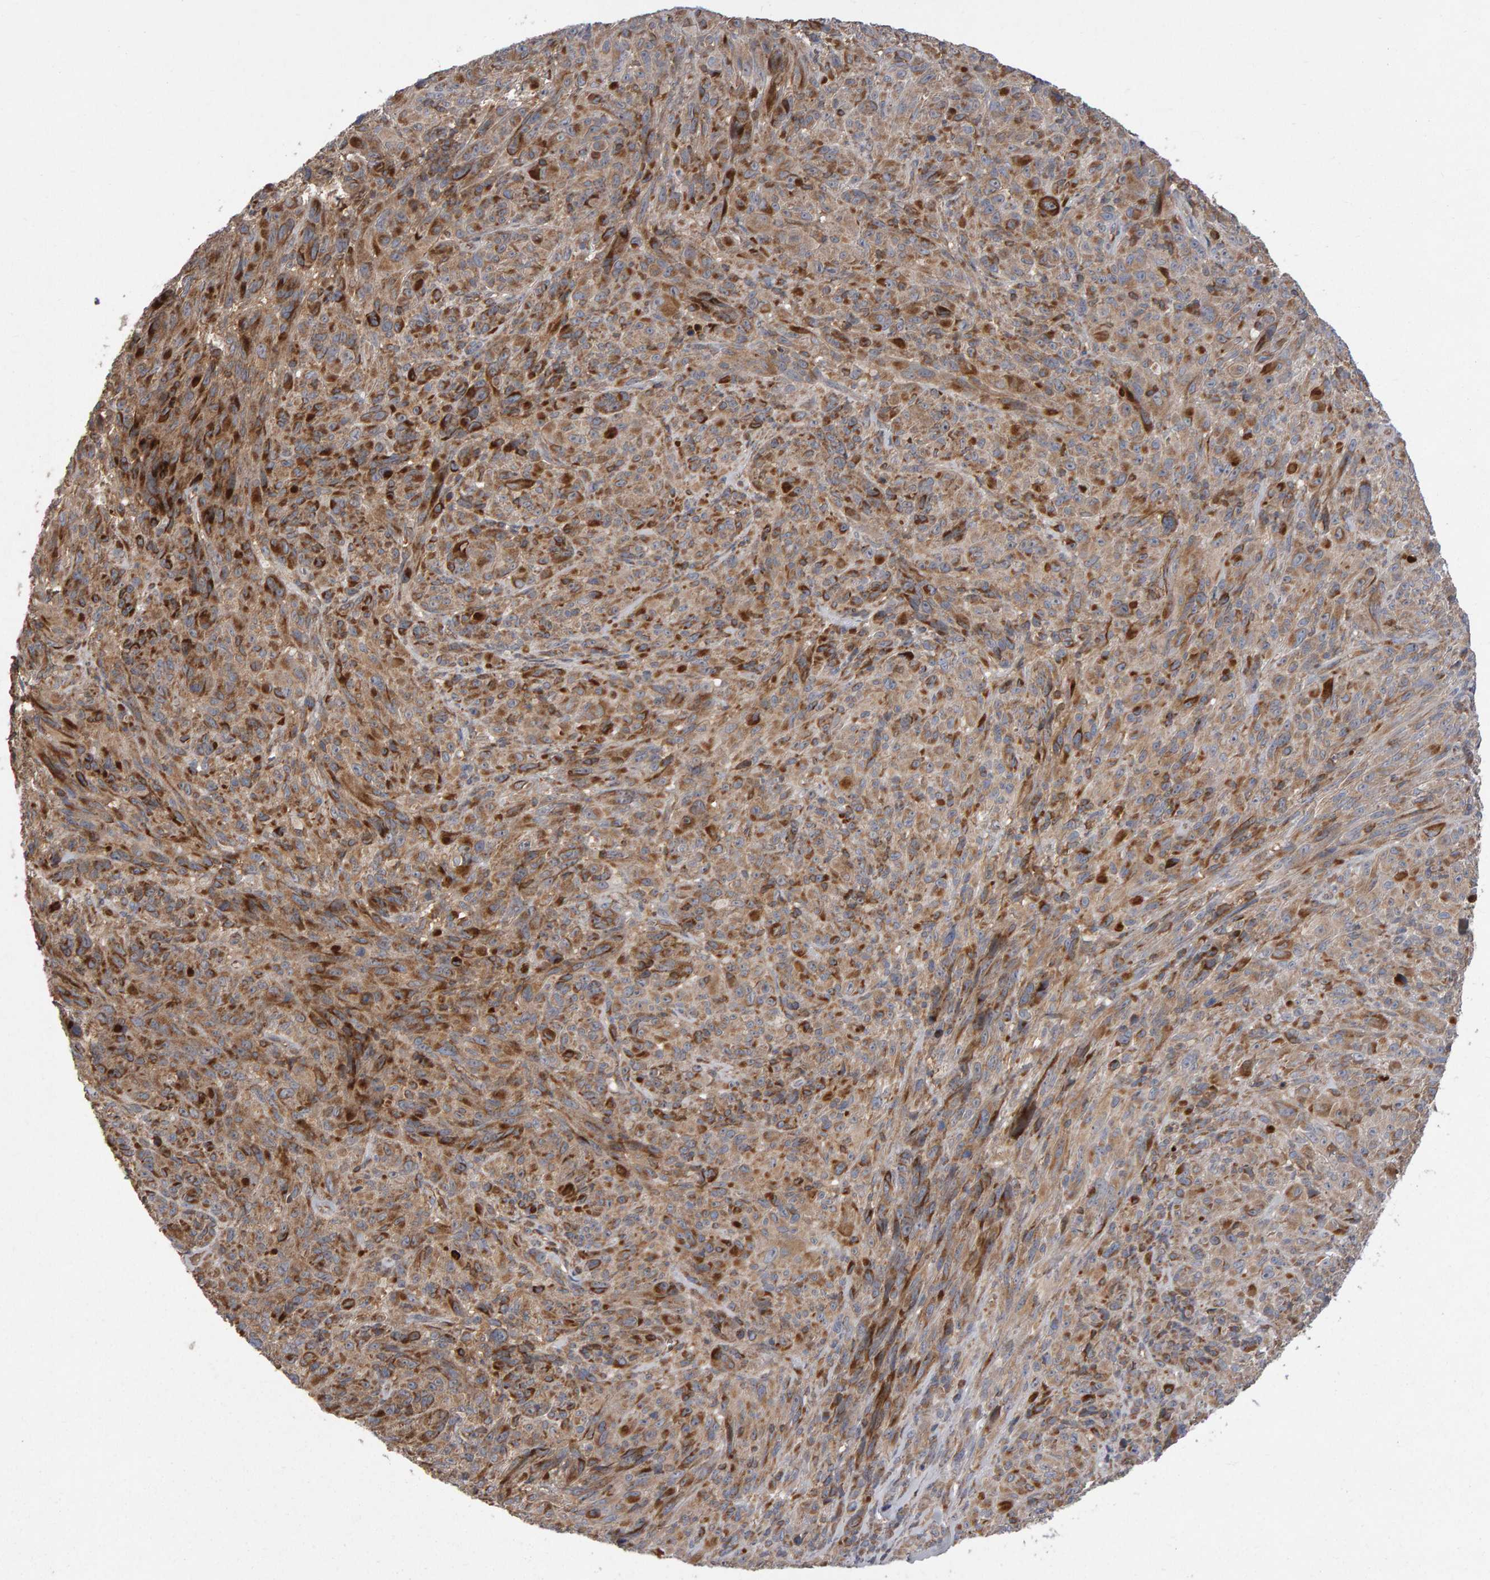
{"staining": {"intensity": "moderate", "quantity": ">75%", "location": "cytoplasmic/membranous"}, "tissue": "melanoma", "cell_type": "Tumor cells", "image_type": "cancer", "snomed": [{"axis": "morphology", "description": "Malignant melanoma, NOS"}, {"axis": "topography", "description": "Skin of head"}], "caption": "The photomicrograph displays a brown stain indicating the presence of a protein in the cytoplasmic/membranous of tumor cells in malignant melanoma. (Stains: DAB (3,3'-diaminobenzidine) in brown, nuclei in blue, Microscopy: brightfield microscopy at high magnification).", "gene": "PGS1", "patient": {"sex": "male", "age": 96}}